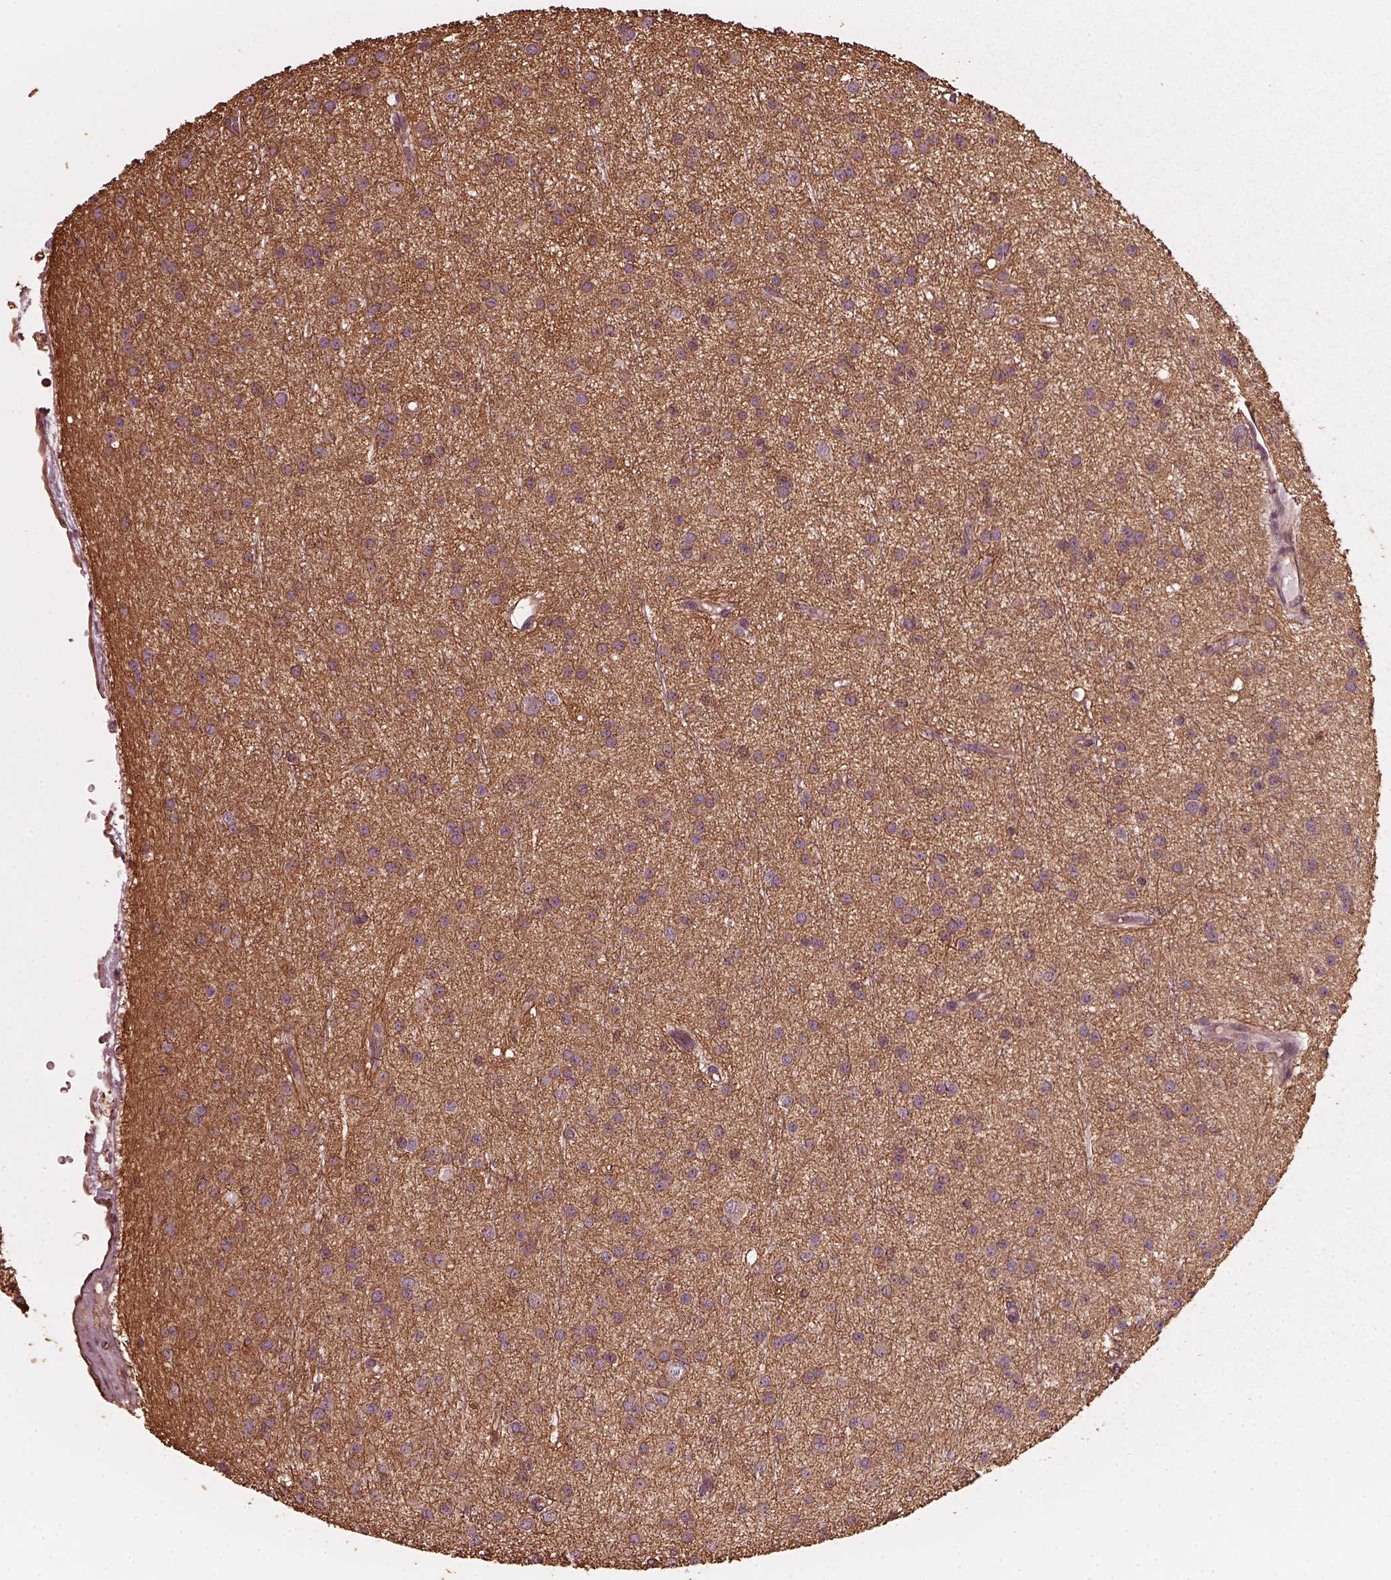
{"staining": {"intensity": "moderate", "quantity": "<25%", "location": "cytoplasmic/membranous"}, "tissue": "glioma", "cell_type": "Tumor cells", "image_type": "cancer", "snomed": [{"axis": "morphology", "description": "Glioma, malignant, Low grade"}, {"axis": "topography", "description": "Brain"}], "caption": "A photomicrograph showing moderate cytoplasmic/membranous expression in about <25% of tumor cells in glioma, as visualized by brown immunohistochemical staining.", "gene": "GTPBP1", "patient": {"sex": "male", "age": 27}}